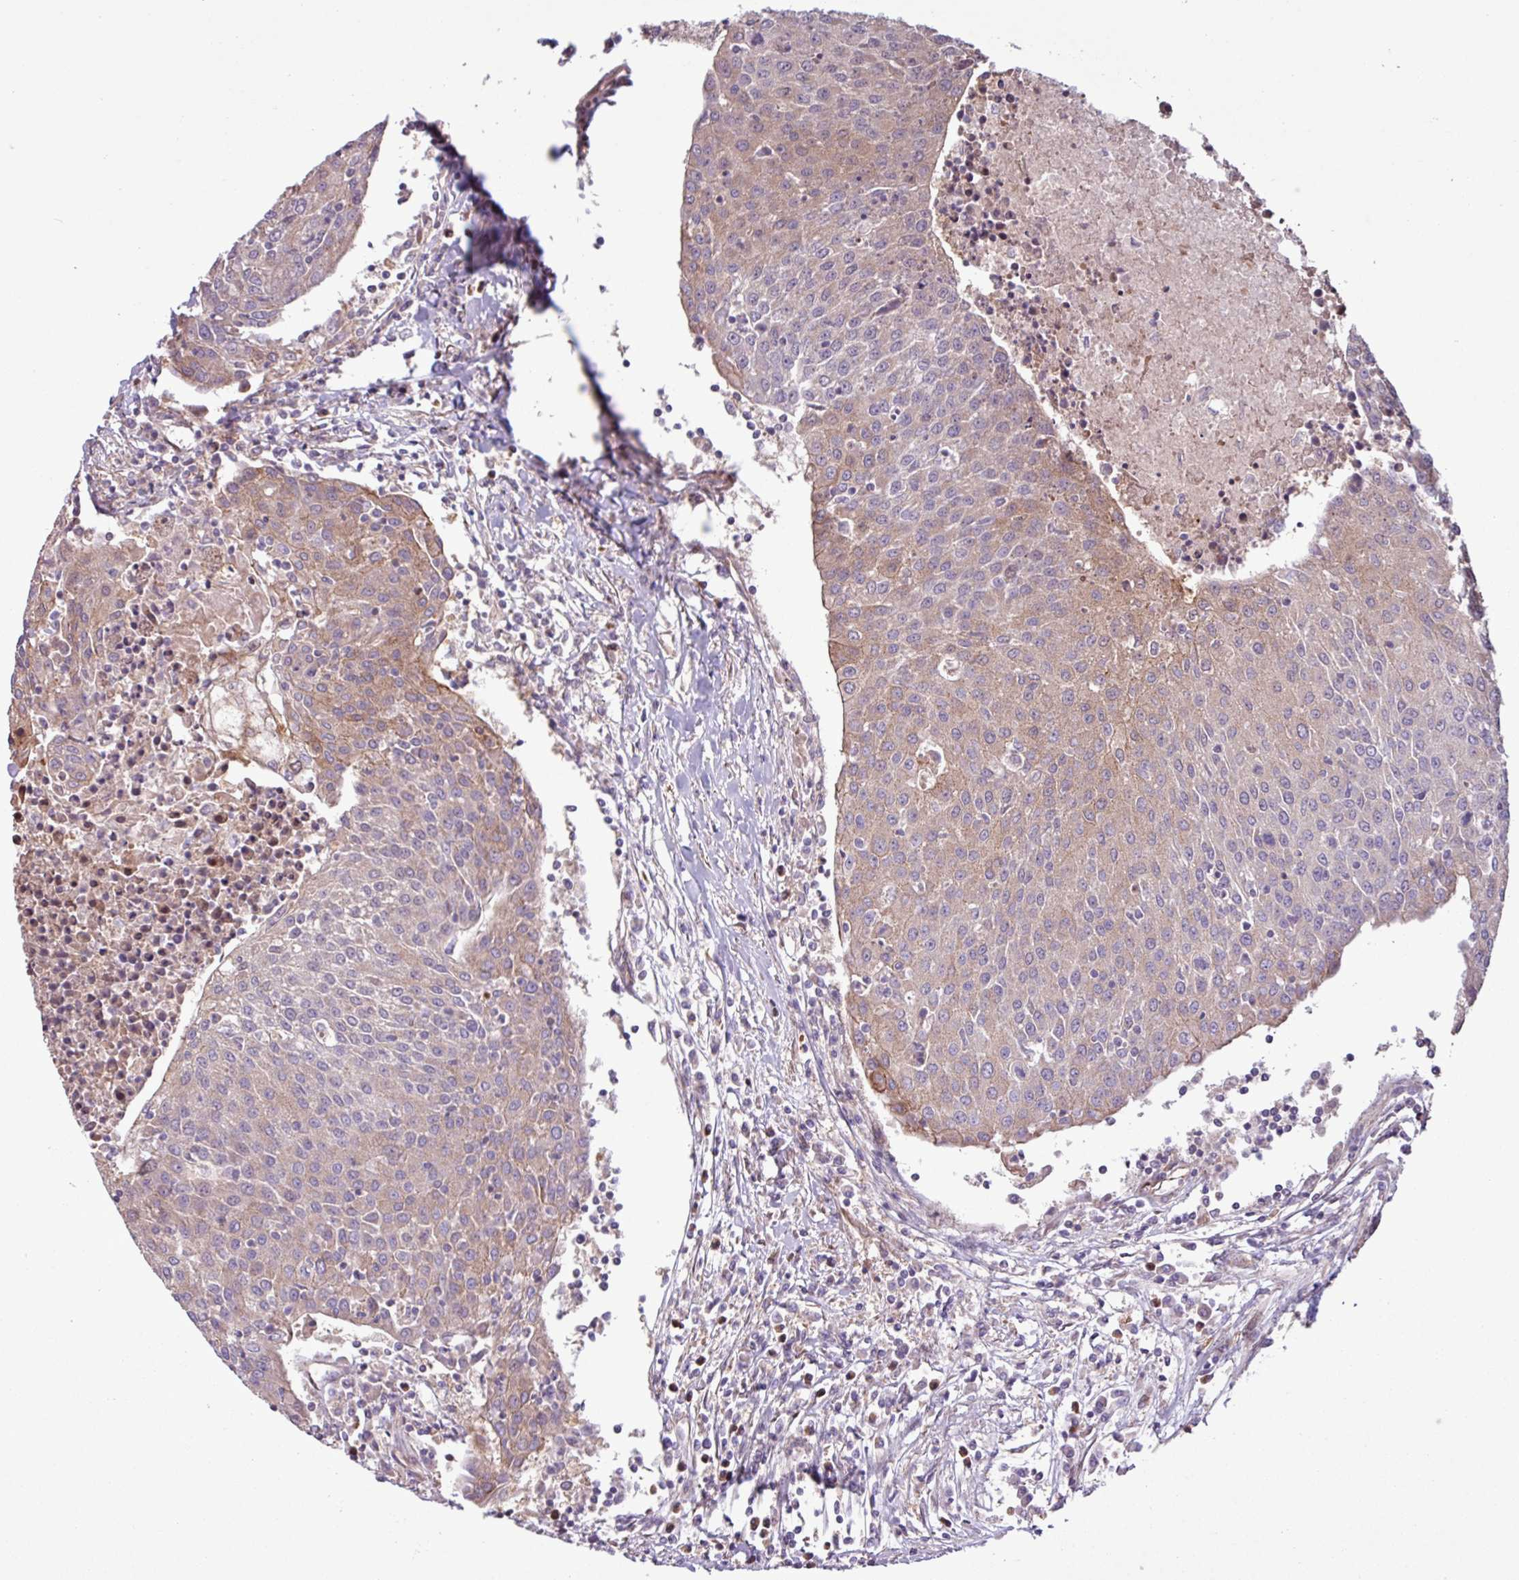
{"staining": {"intensity": "moderate", "quantity": "<25%", "location": "cytoplasmic/membranous"}, "tissue": "urothelial cancer", "cell_type": "Tumor cells", "image_type": "cancer", "snomed": [{"axis": "morphology", "description": "Urothelial carcinoma, High grade"}, {"axis": "topography", "description": "Urinary bladder"}], "caption": "Immunohistochemical staining of high-grade urothelial carcinoma demonstrates low levels of moderate cytoplasmic/membranous protein expression in about <25% of tumor cells. Nuclei are stained in blue.", "gene": "PDPR", "patient": {"sex": "female", "age": 85}}